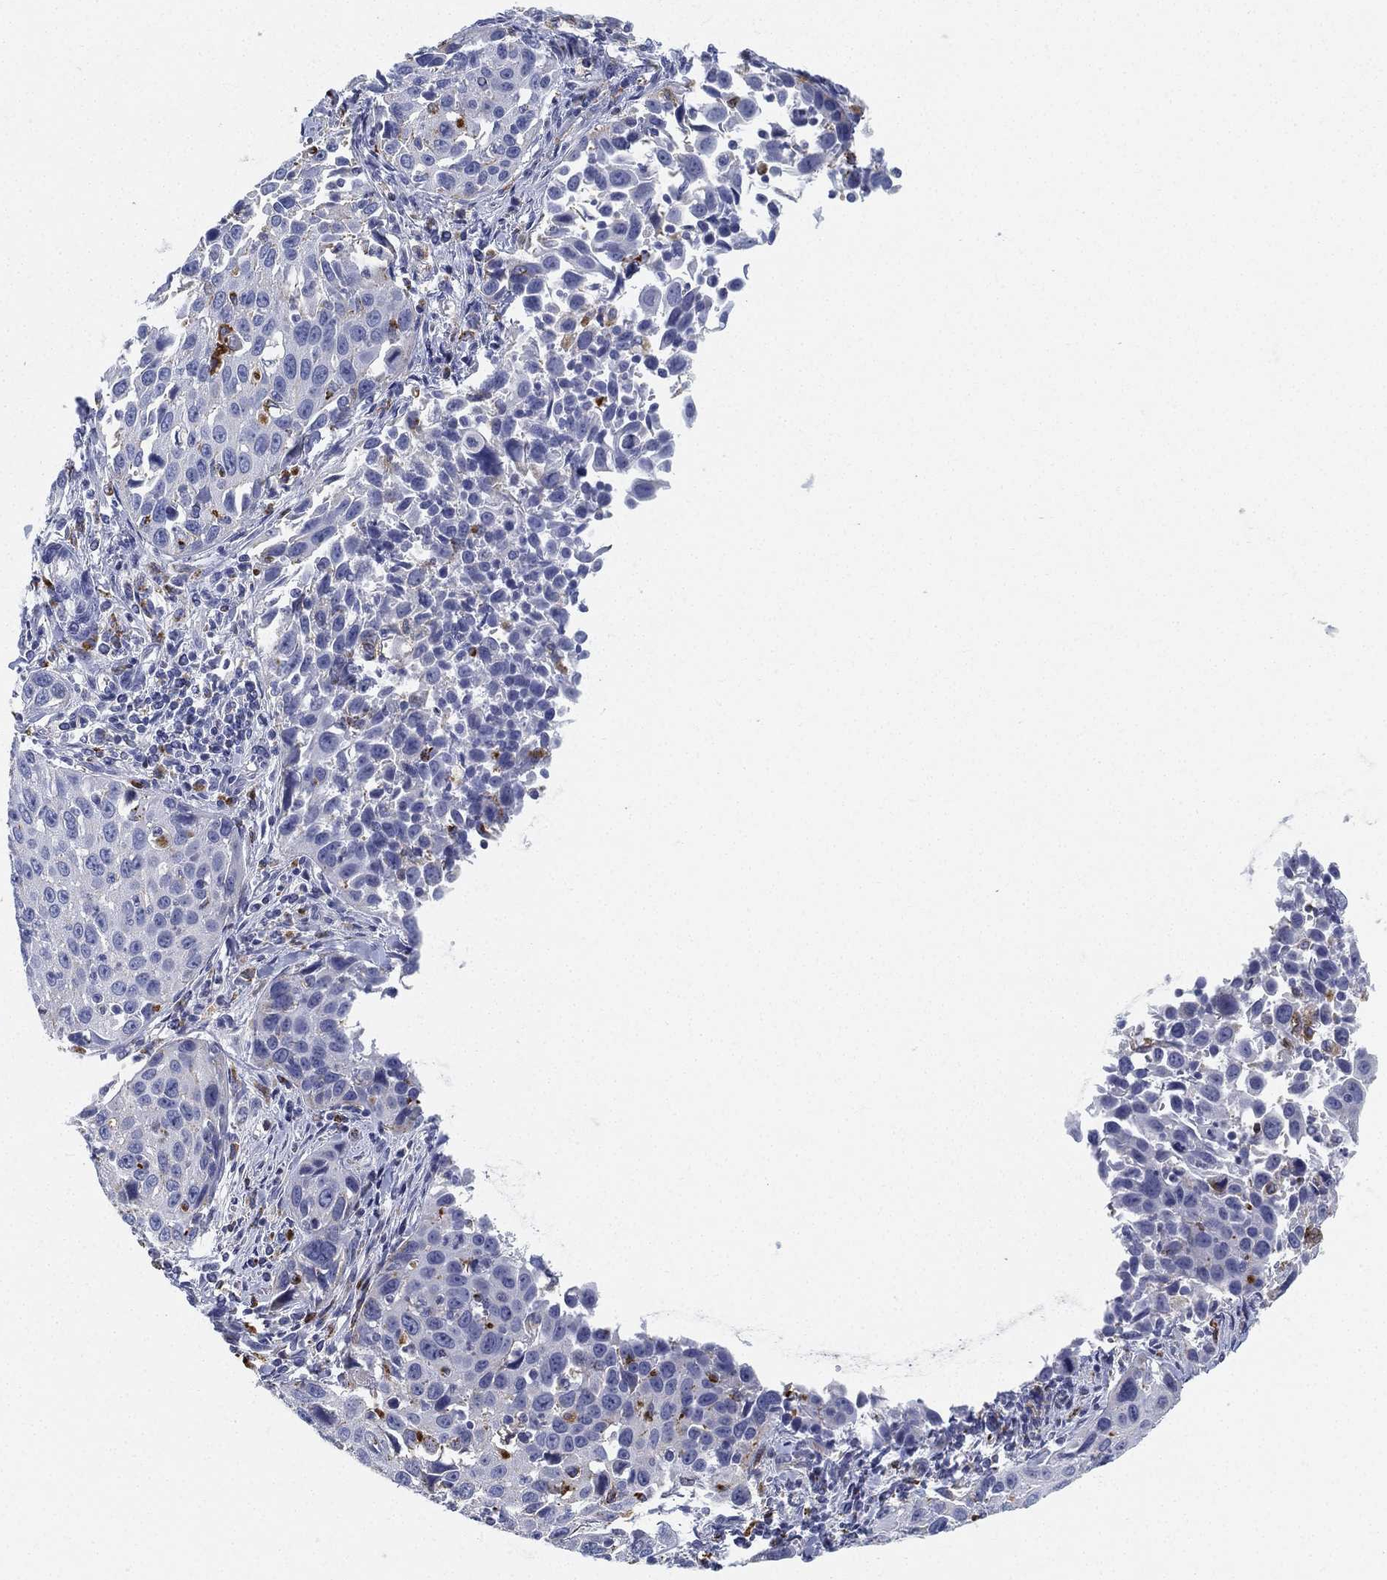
{"staining": {"intensity": "negative", "quantity": "none", "location": "none"}, "tissue": "cervical cancer", "cell_type": "Tumor cells", "image_type": "cancer", "snomed": [{"axis": "morphology", "description": "Squamous cell carcinoma, NOS"}, {"axis": "topography", "description": "Cervix"}], "caption": "The IHC micrograph has no significant positivity in tumor cells of cervical squamous cell carcinoma tissue.", "gene": "NPC2", "patient": {"sex": "female", "age": 26}}